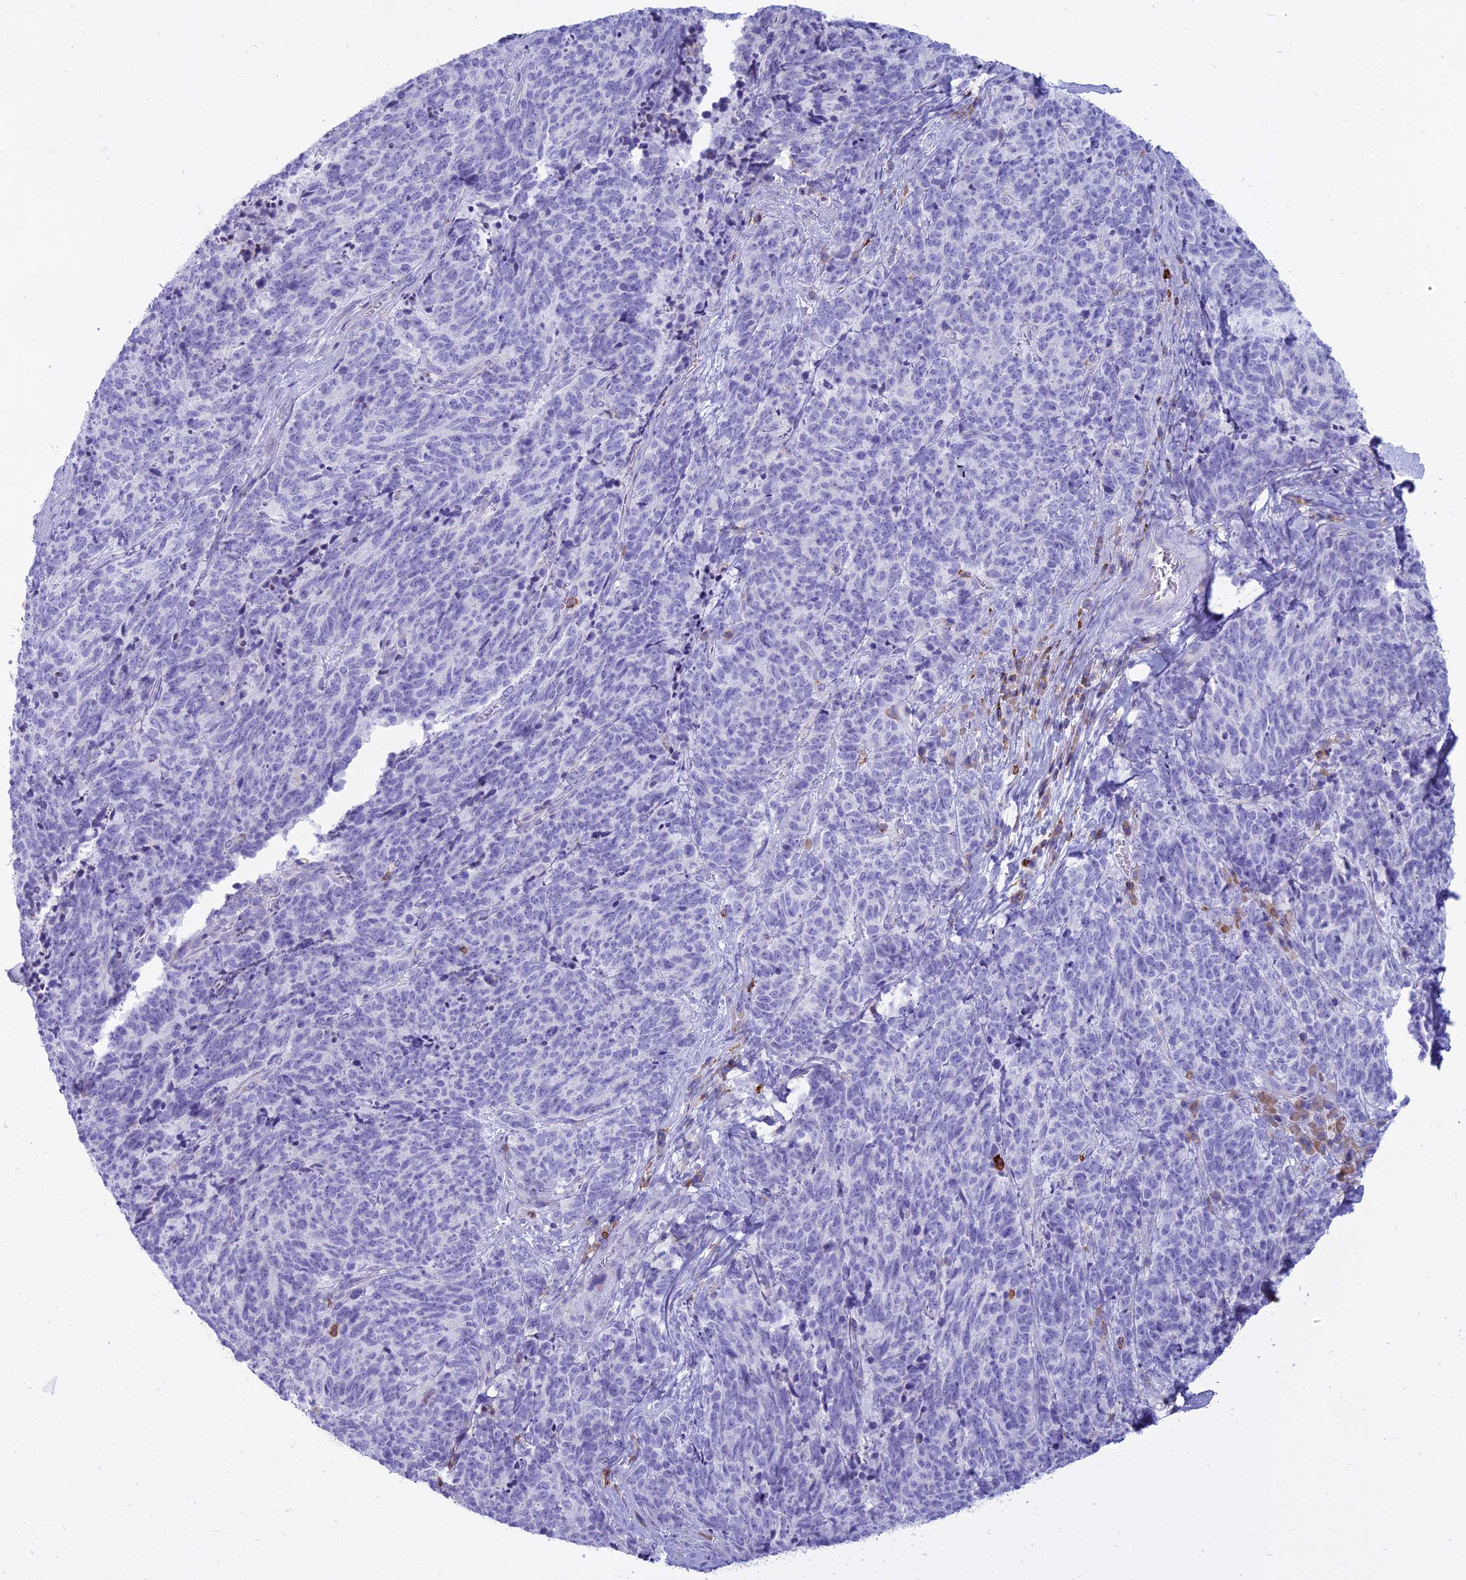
{"staining": {"intensity": "negative", "quantity": "none", "location": "none"}, "tissue": "cervical cancer", "cell_type": "Tumor cells", "image_type": "cancer", "snomed": [{"axis": "morphology", "description": "Squamous cell carcinoma, NOS"}, {"axis": "topography", "description": "Cervix"}], "caption": "Tumor cells show no significant protein expression in cervical cancer.", "gene": "CD5", "patient": {"sex": "female", "age": 29}}